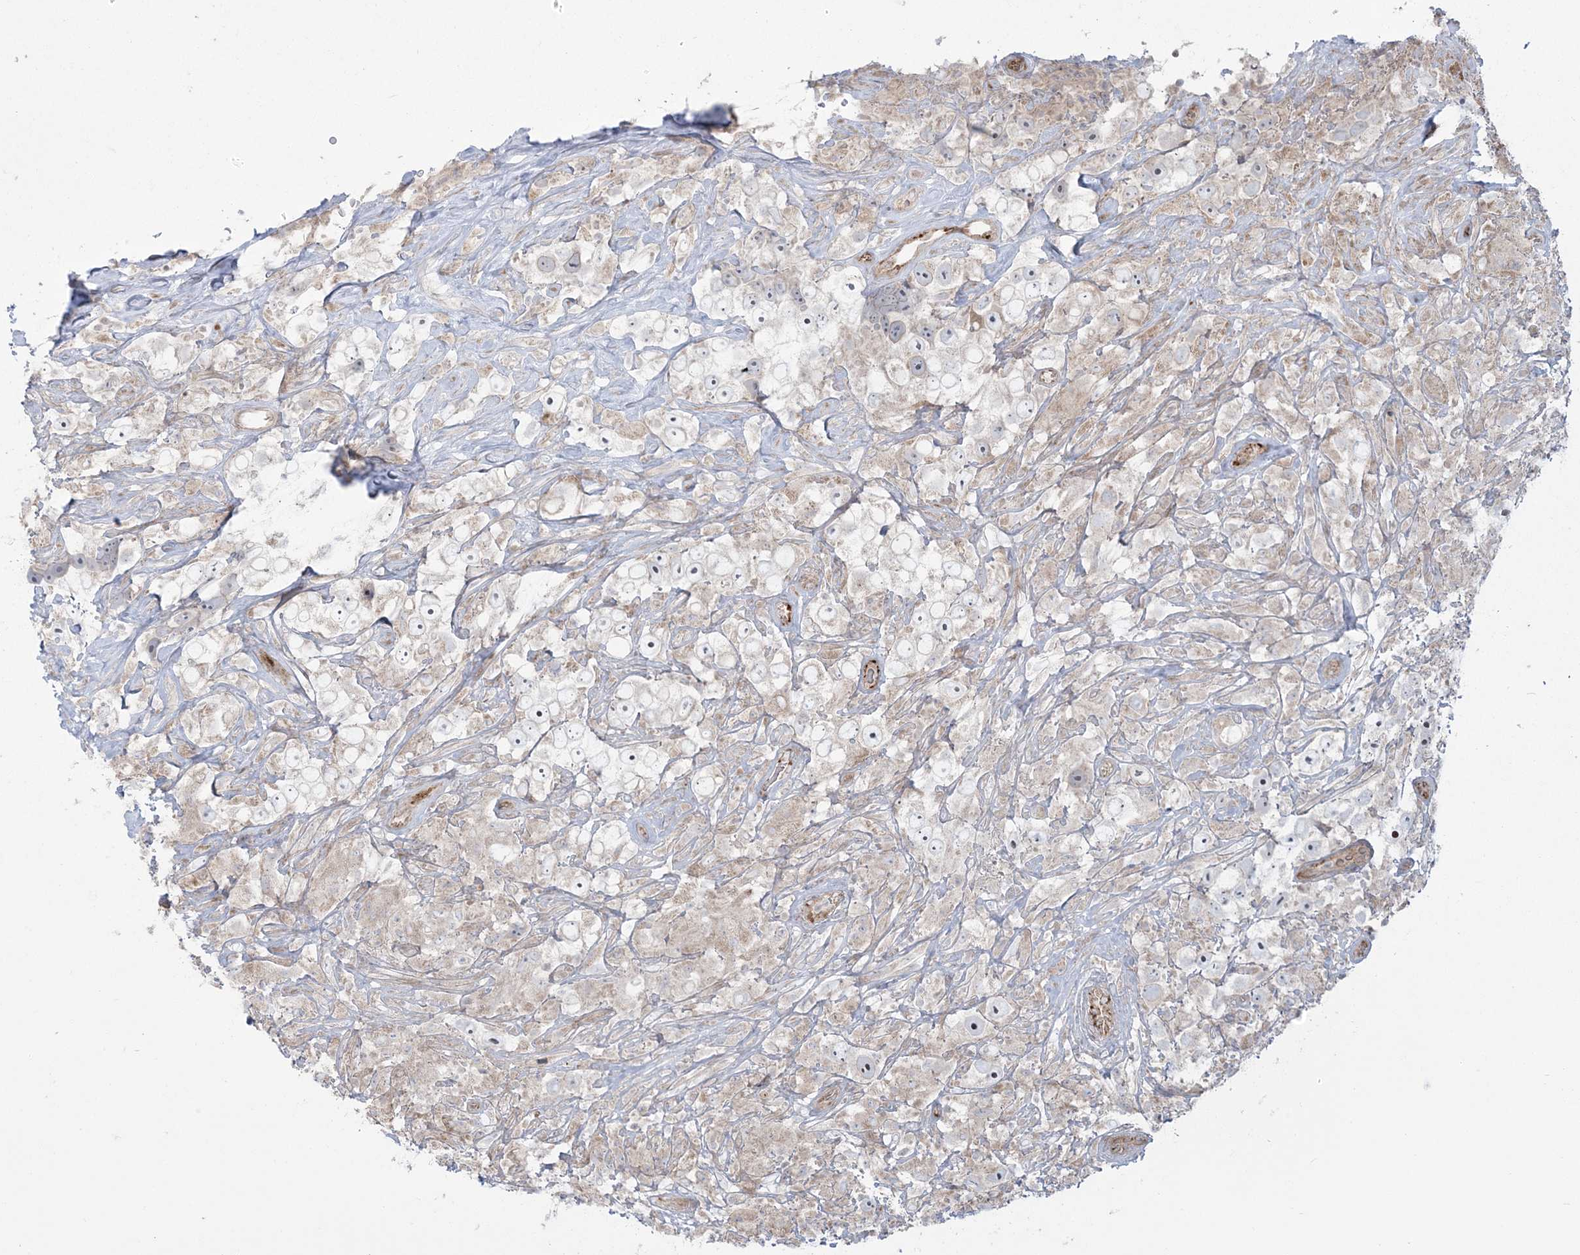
{"staining": {"intensity": "weak", "quantity": "<25%", "location": "cytoplasmic/membranous"}, "tissue": "testis cancer", "cell_type": "Tumor cells", "image_type": "cancer", "snomed": [{"axis": "morphology", "description": "Seminoma, NOS"}, {"axis": "topography", "description": "Testis"}], "caption": "Tumor cells show no significant positivity in testis cancer (seminoma).", "gene": "NUDT9", "patient": {"sex": "male", "age": 49}}